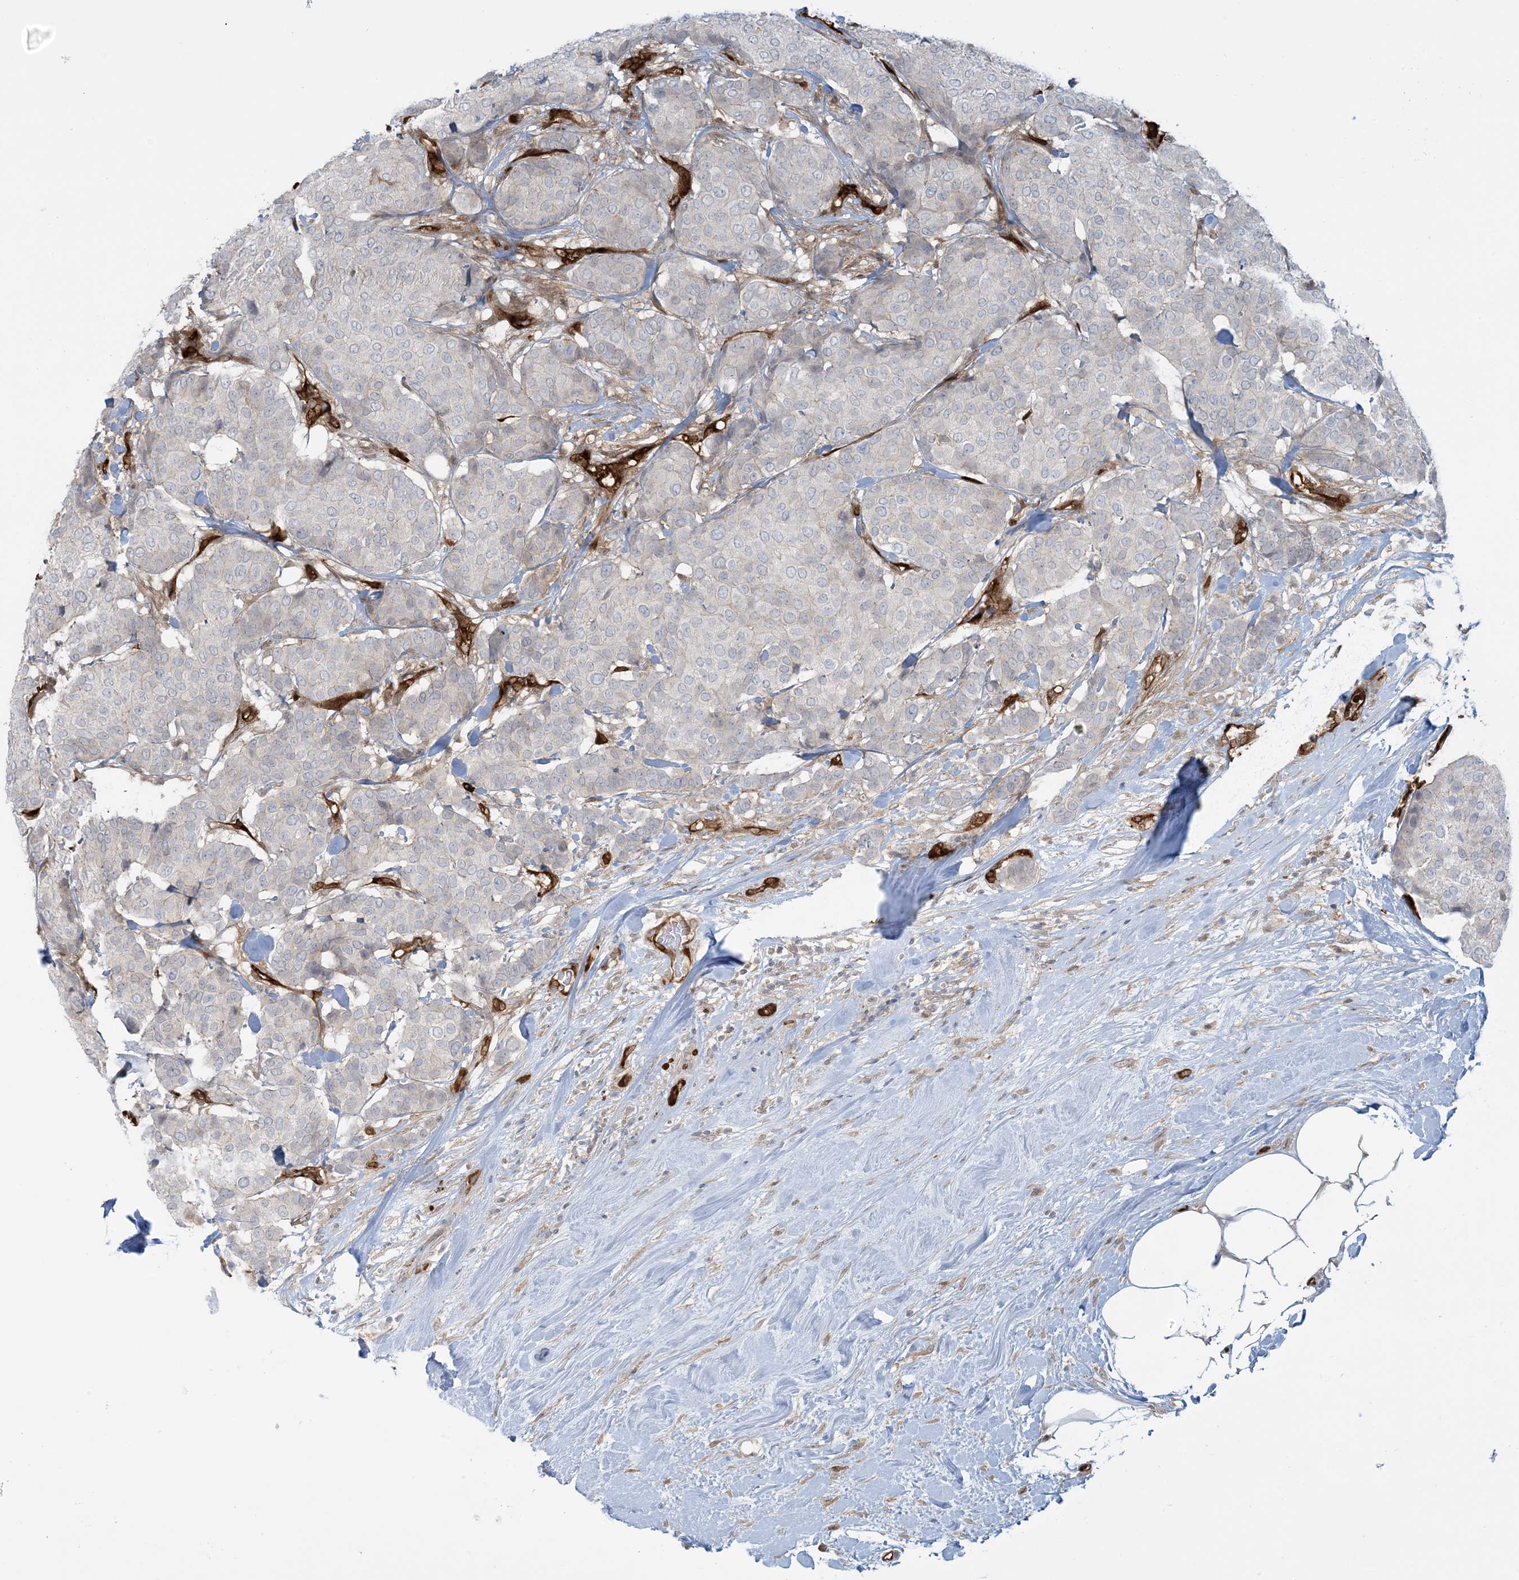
{"staining": {"intensity": "negative", "quantity": "none", "location": "none"}, "tissue": "breast cancer", "cell_type": "Tumor cells", "image_type": "cancer", "snomed": [{"axis": "morphology", "description": "Duct carcinoma"}, {"axis": "topography", "description": "Breast"}], "caption": "IHC image of neoplastic tissue: human breast infiltrating ductal carcinoma stained with DAB displays no significant protein positivity in tumor cells.", "gene": "PPM1F", "patient": {"sex": "female", "age": 75}}